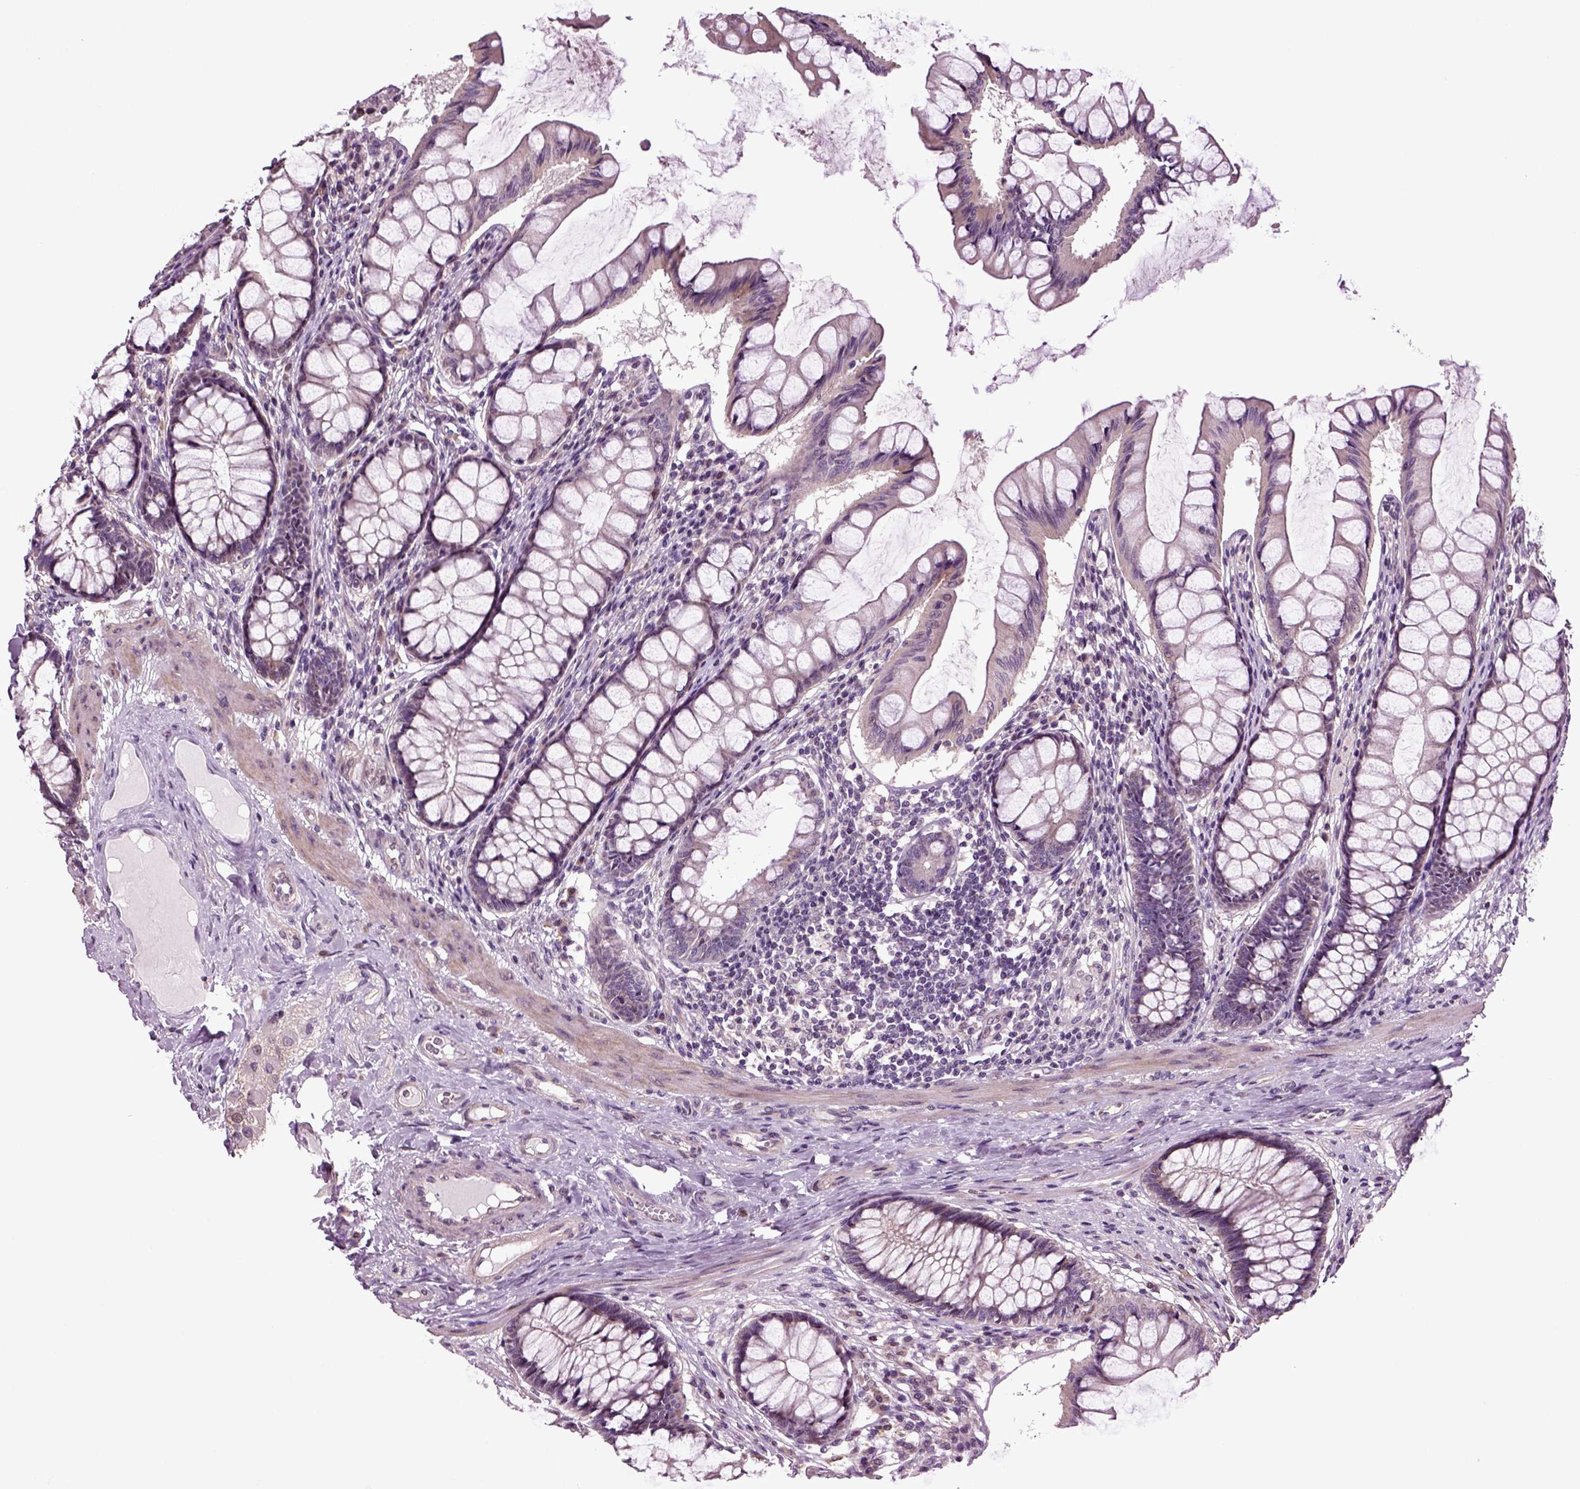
{"staining": {"intensity": "negative", "quantity": "none", "location": "none"}, "tissue": "colon", "cell_type": "Endothelial cells", "image_type": "normal", "snomed": [{"axis": "morphology", "description": "Normal tissue, NOS"}, {"axis": "topography", "description": "Colon"}], "caption": "Immunohistochemical staining of normal colon reveals no significant positivity in endothelial cells. Brightfield microscopy of immunohistochemistry stained with DAB (3,3'-diaminobenzidine) (brown) and hematoxylin (blue), captured at high magnification.", "gene": "HAGHL", "patient": {"sex": "female", "age": 65}}